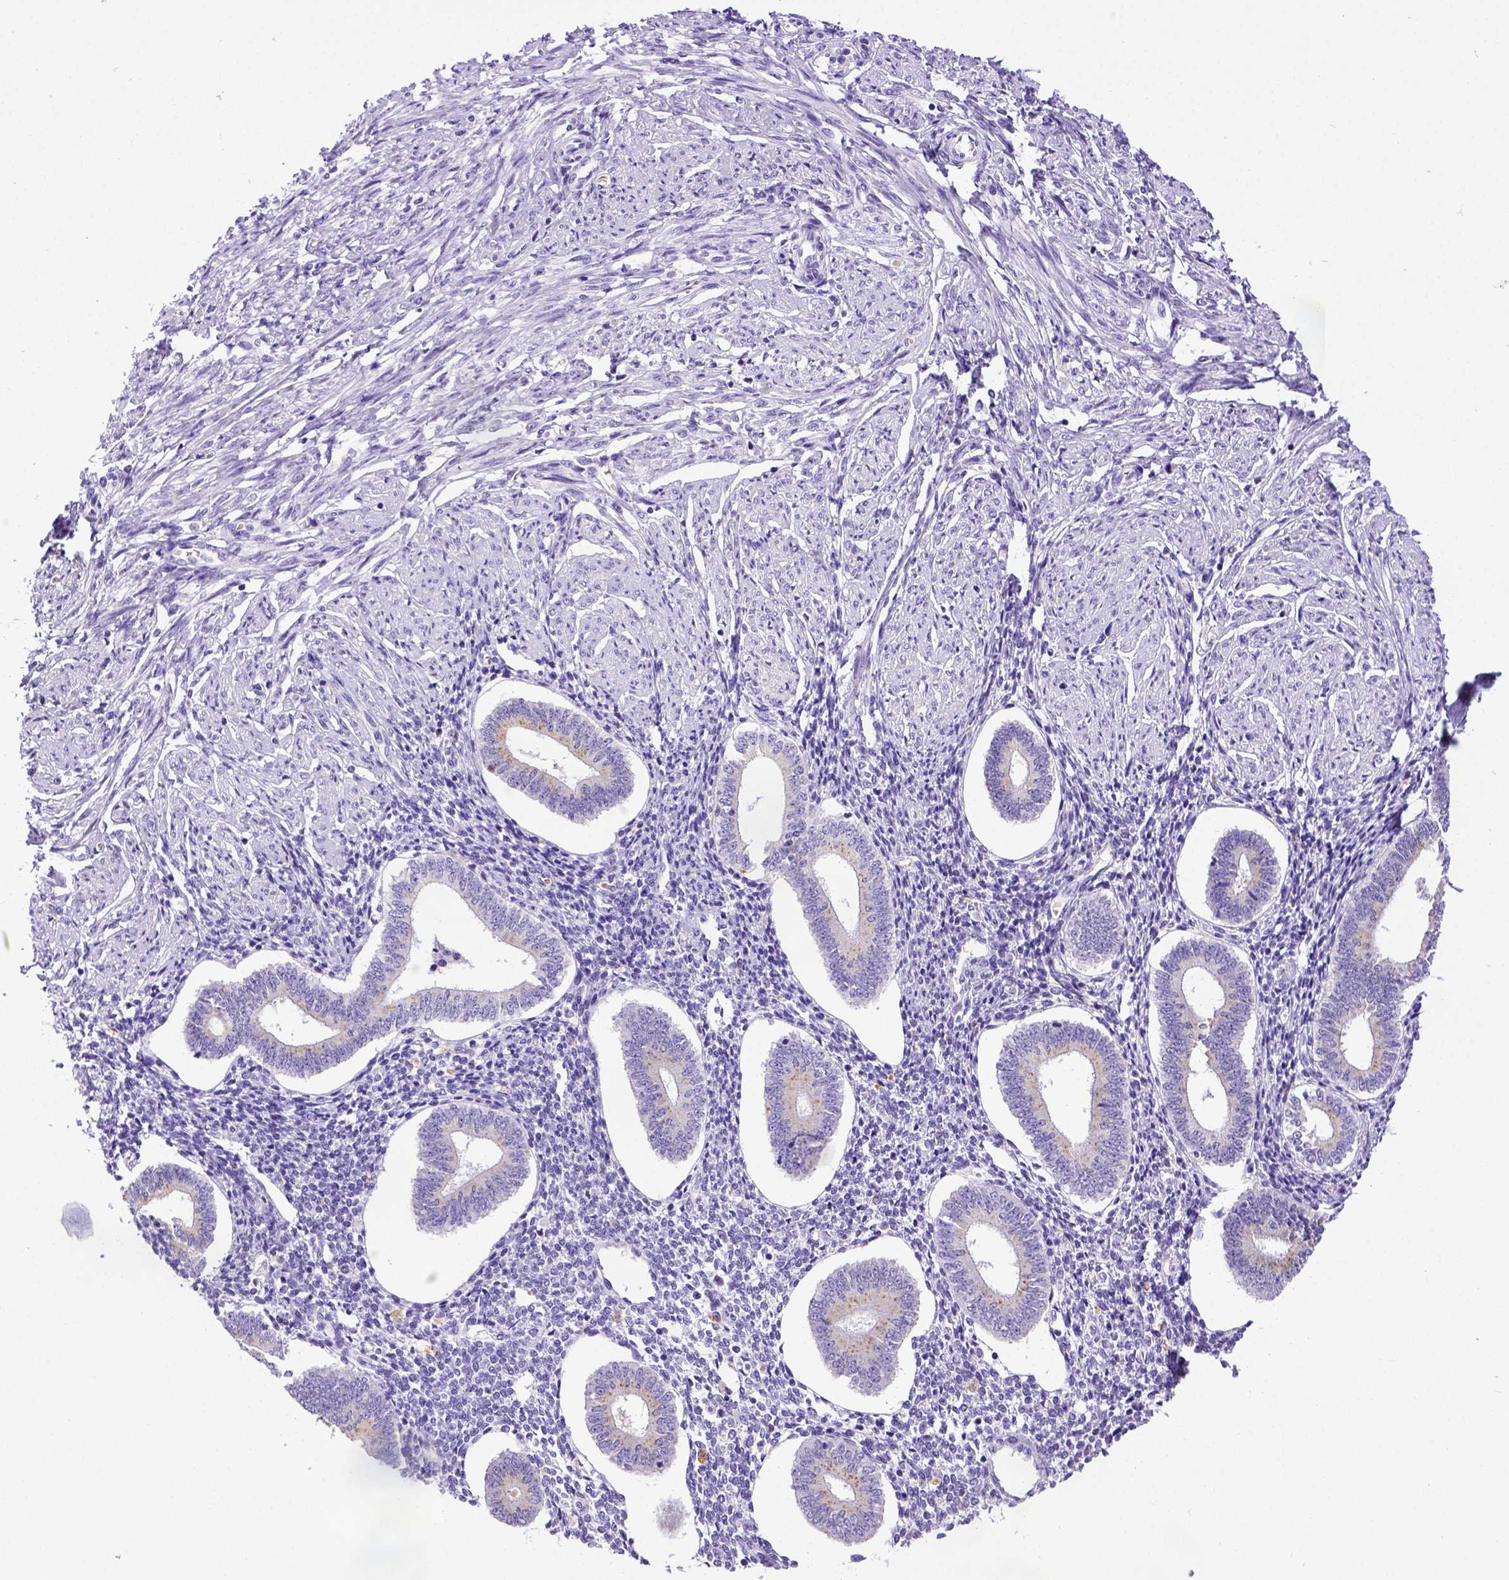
{"staining": {"intensity": "negative", "quantity": "none", "location": "none"}, "tissue": "endometrium", "cell_type": "Cells in endometrial stroma", "image_type": "normal", "snomed": [{"axis": "morphology", "description": "Normal tissue, NOS"}, {"axis": "topography", "description": "Endometrium"}], "caption": "Micrograph shows no protein positivity in cells in endometrial stroma of normal endometrium.", "gene": "SPEF1", "patient": {"sex": "female", "age": 40}}